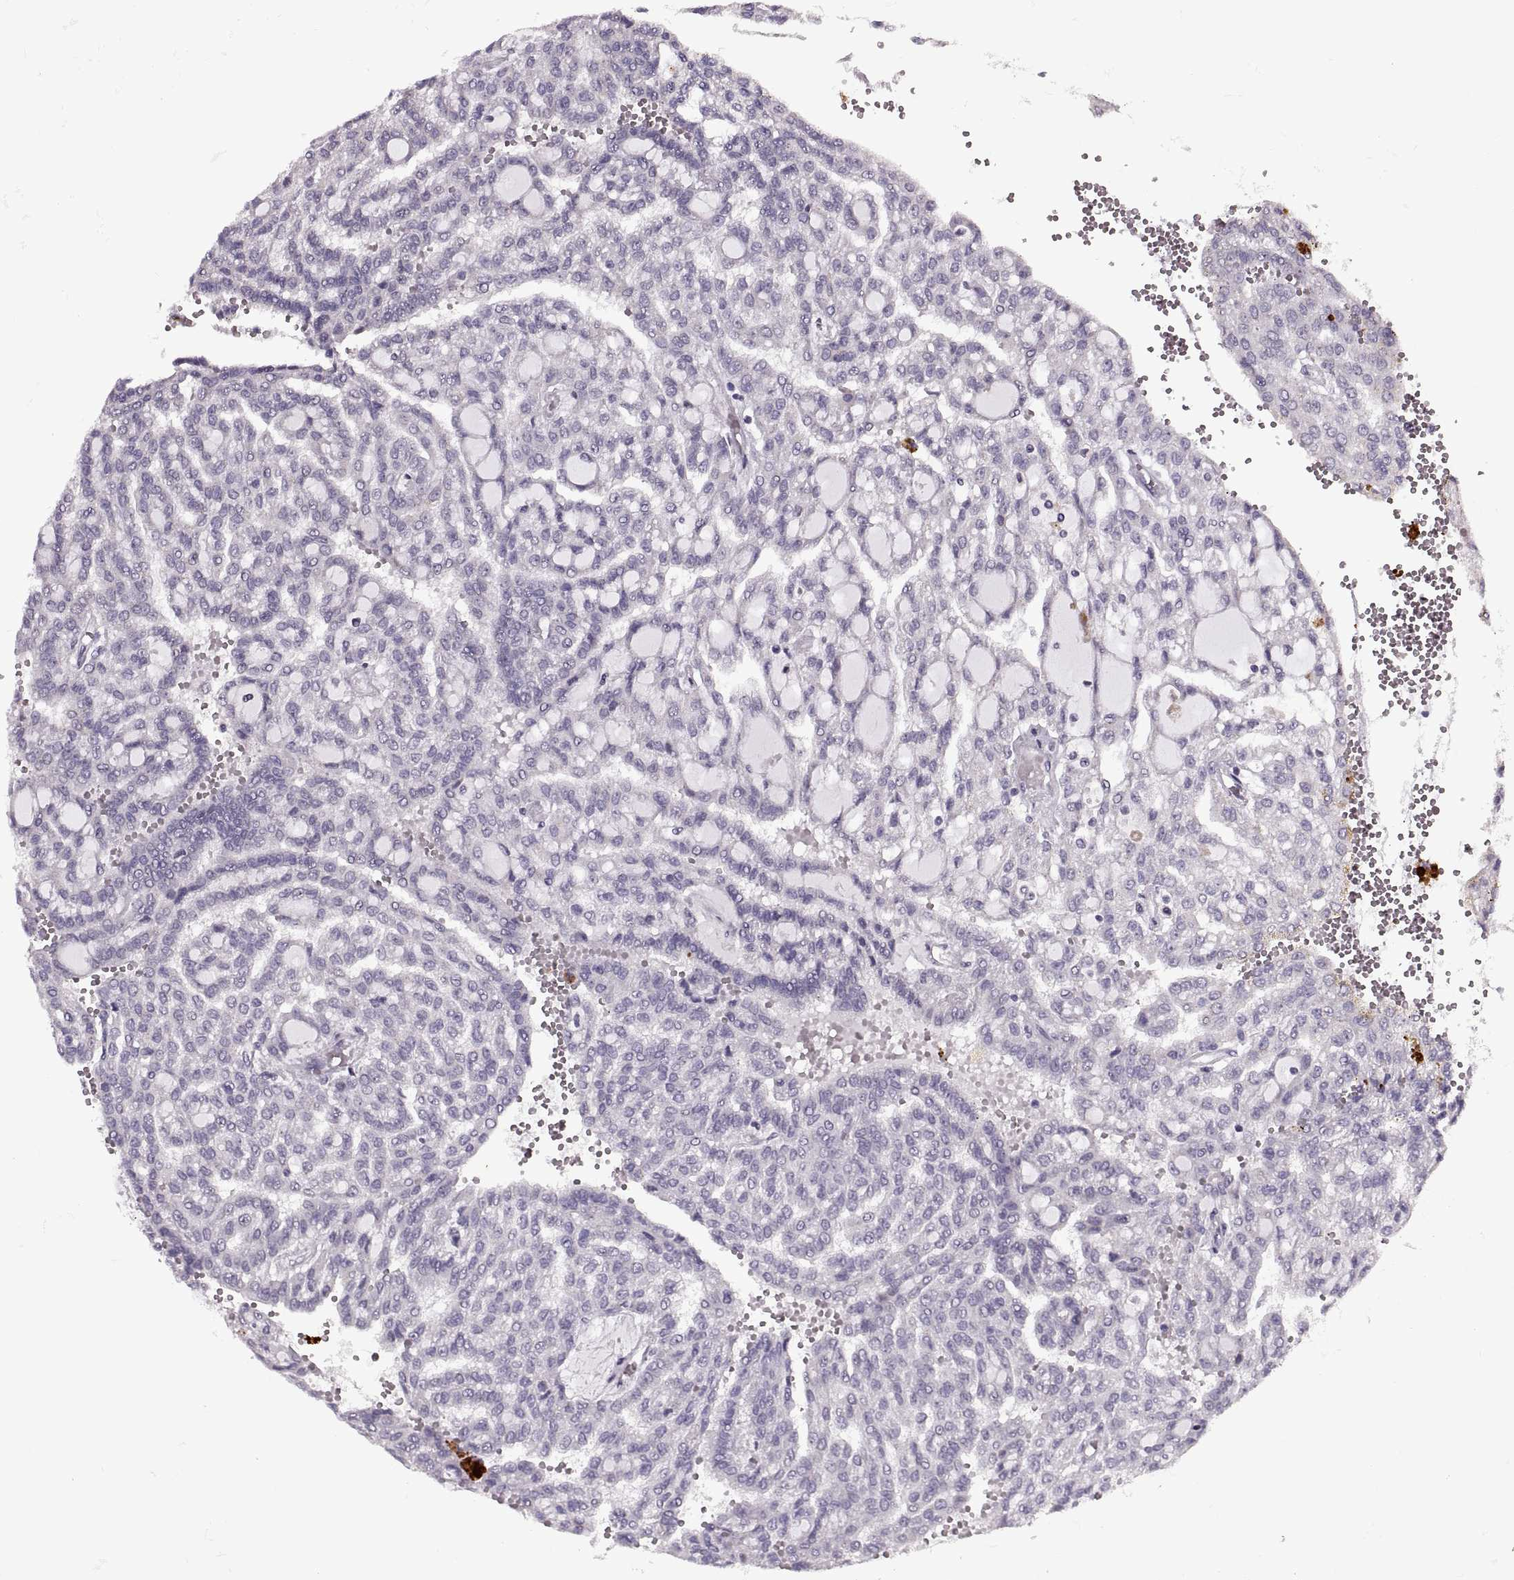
{"staining": {"intensity": "negative", "quantity": "none", "location": "none"}, "tissue": "renal cancer", "cell_type": "Tumor cells", "image_type": "cancer", "snomed": [{"axis": "morphology", "description": "Adenocarcinoma, NOS"}, {"axis": "topography", "description": "Kidney"}], "caption": "An image of human adenocarcinoma (renal) is negative for staining in tumor cells.", "gene": "PRSS37", "patient": {"sex": "male", "age": 63}}